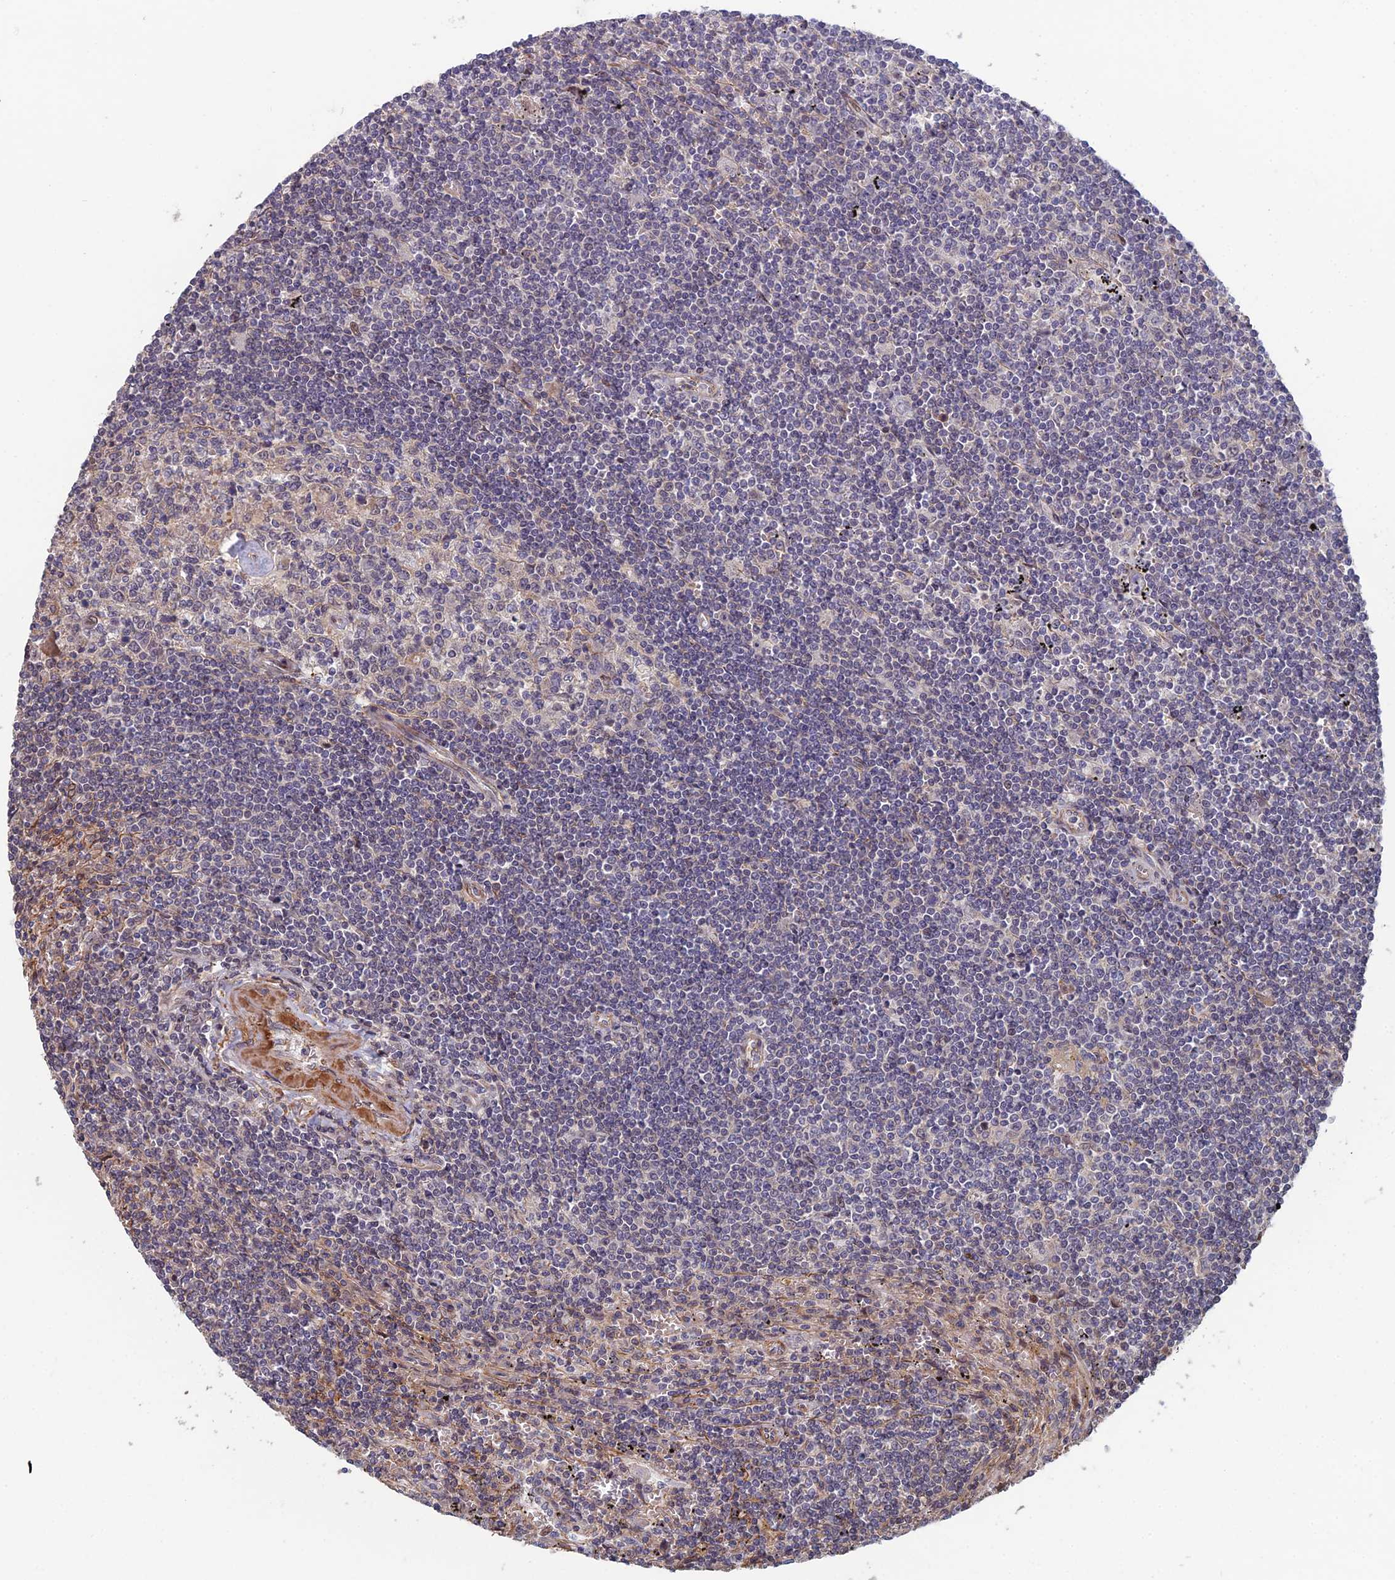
{"staining": {"intensity": "negative", "quantity": "none", "location": "none"}, "tissue": "lymphoma", "cell_type": "Tumor cells", "image_type": "cancer", "snomed": [{"axis": "morphology", "description": "Malignant lymphoma, non-Hodgkin's type, Low grade"}, {"axis": "topography", "description": "Spleen"}], "caption": "Immunohistochemistry (IHC) image of neoplastic tissue: malignant lymphoma, non-Hodgkin's type (low-grade) stained with DAB reveals no significant protein positivity in tumor cells.", "gene": "CCDC183", "patient": {"sex": "male", "age": 76}}